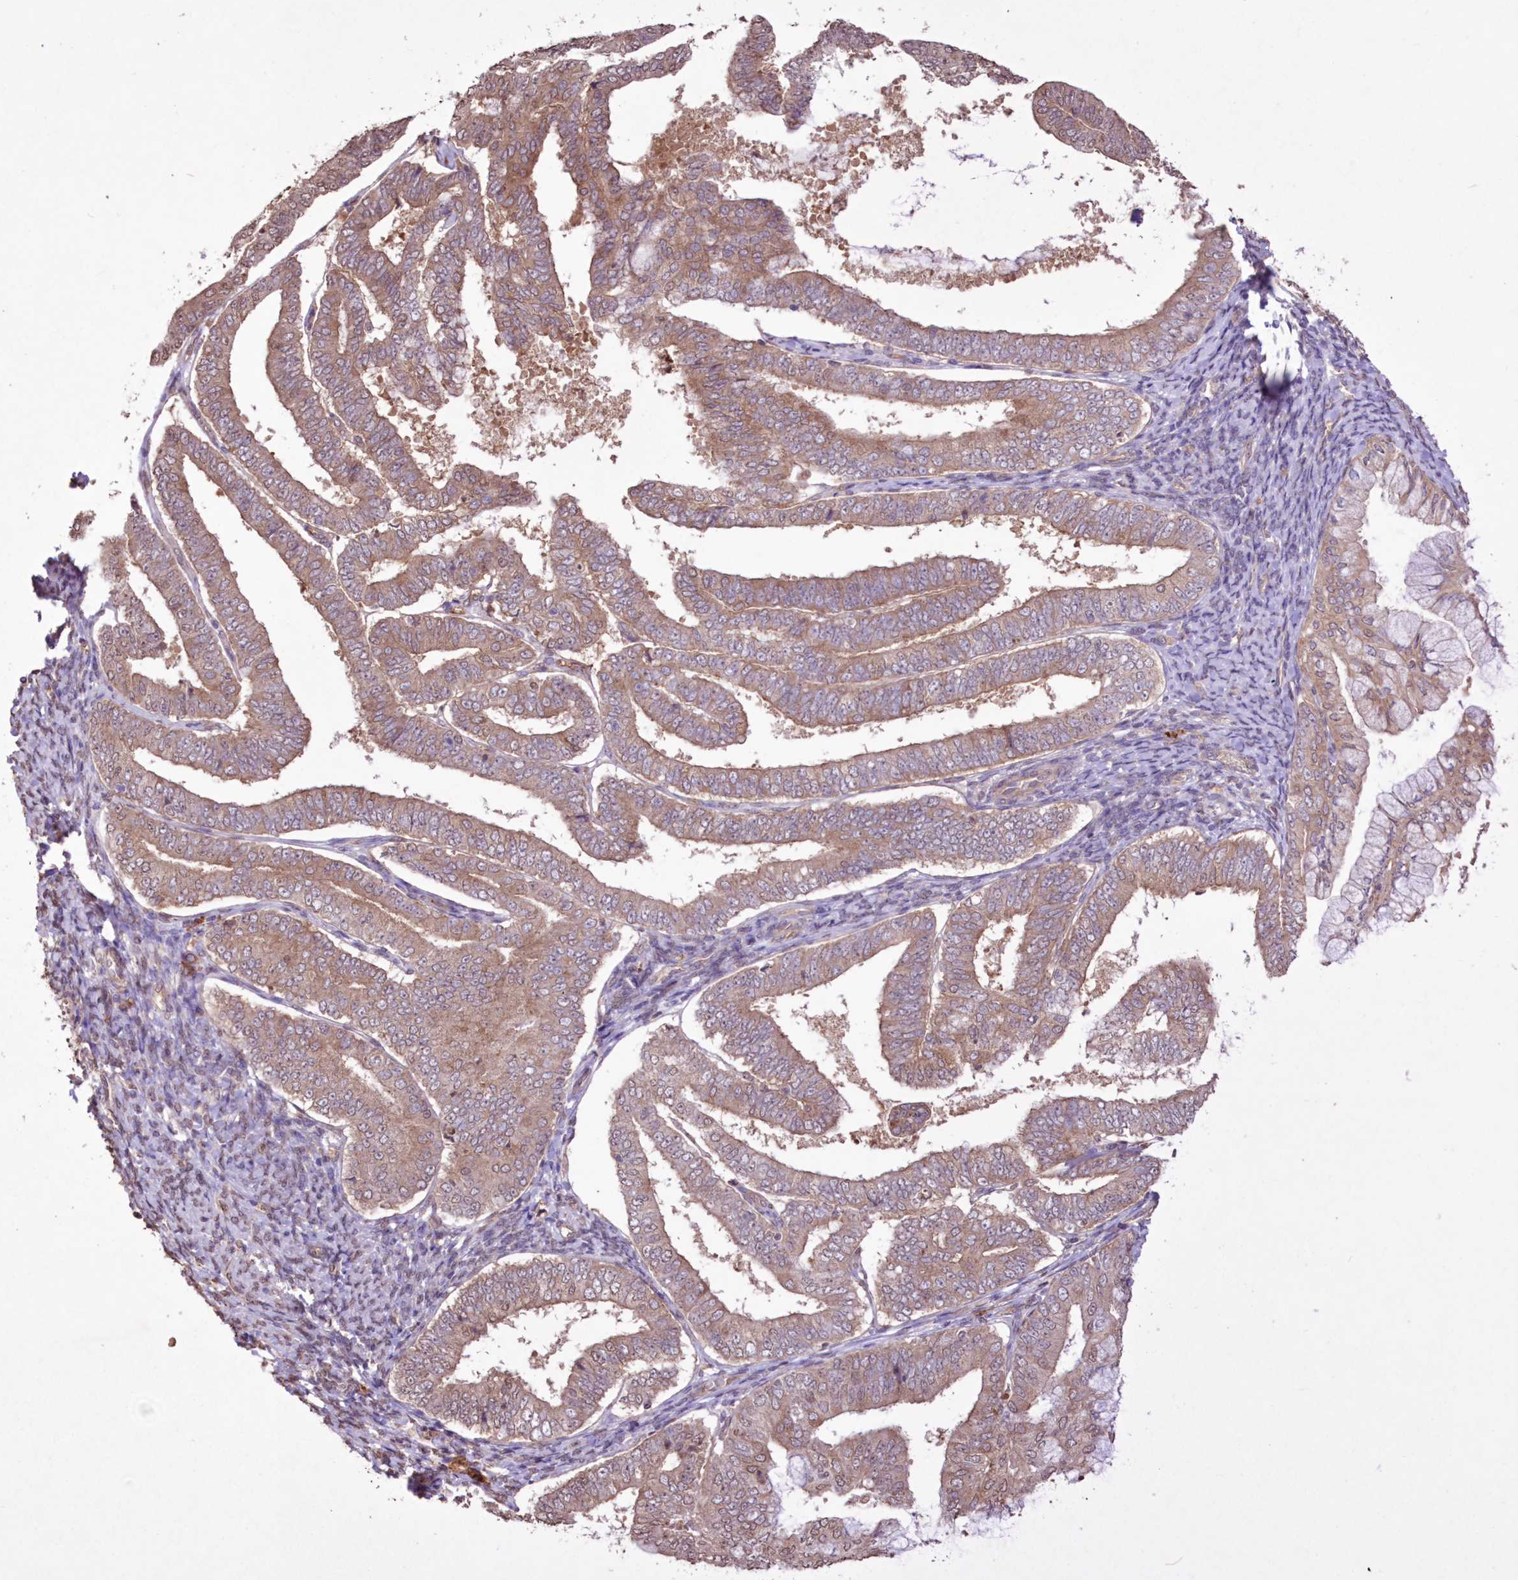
{"staining": {"intensity": "moderate", "quantity": ">75%", "location": "cytoplasmic/membranous"}, "tissue": "endometrial cancer", "cell_type": "Tumor cells", "image_type": "cancer", "snomed": [{"axis": "morphology", "description": "Adenocarcinoma, NOS"}, {"axis": "topography", "description": "Endometrium"}], "caption": "Endometrial cancer tissue displays moderate cytoplasmic/membranous expression in approximately >75% of tumor cells", "gene": "FCHO2", "patient": {"sex": "female", "age": 63}}